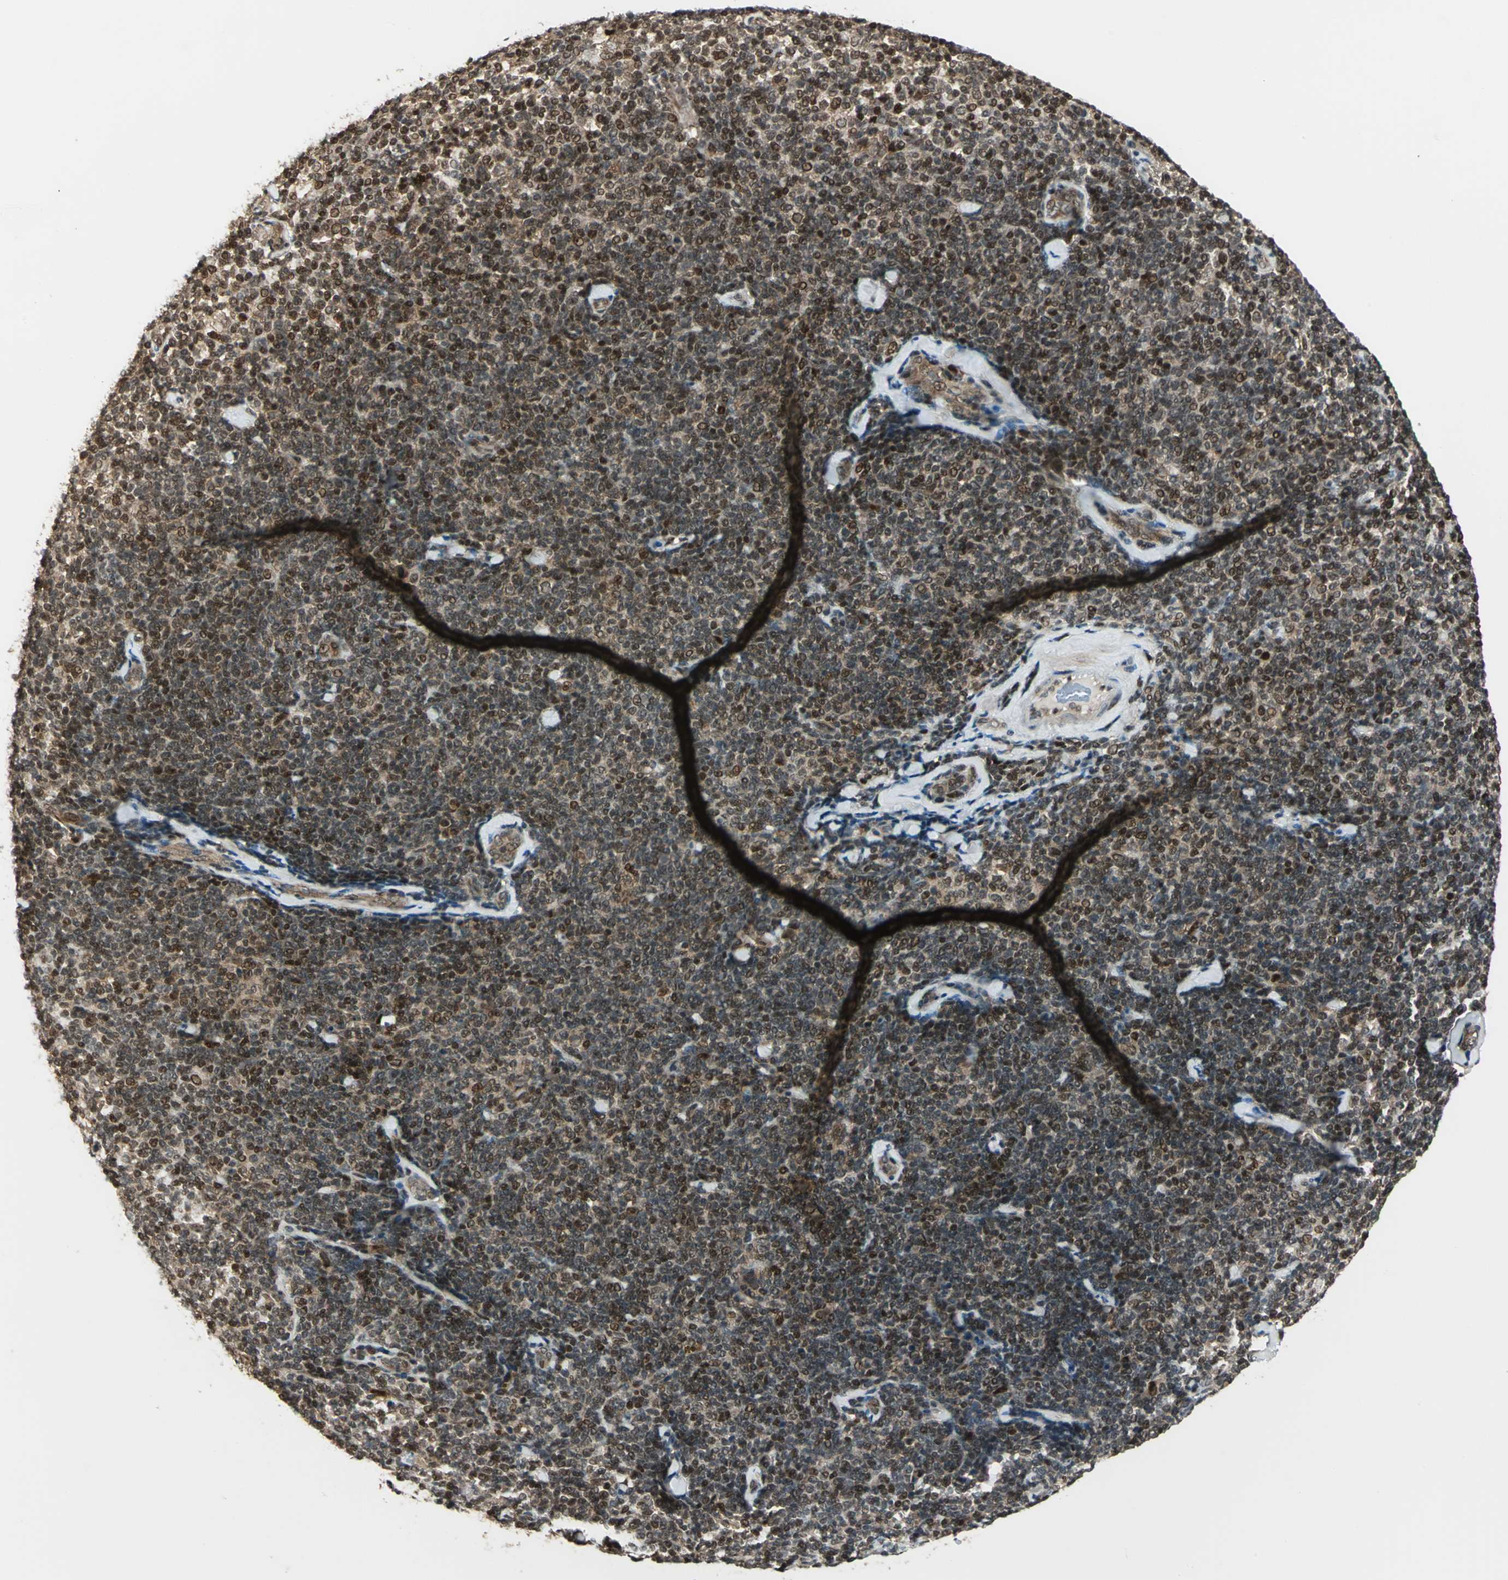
{"staining": {"intensity": "strong", "quantity": ">75%", "location": "cytoplasmic/membranous,nuclear"}, "tissue": "lymphoma", "cell_type": "Tumor cells", "image_type": "cancer", "snomed": [{"axis": "morphology", "description": "Malignant lymphoma, non-Hodgkin's type, Low grade"}, {"axis": "topography", "description": "Lymph node"}], "caption": "This micrograph displays IHC staining of human malignant lymphoma, non-Hodgkin's type (low-grade), with high strong cytoplasmic/membranous and nuclear expression in about >75% of tumor cells.", "gene": "PSMC3", "patient": {"sex": "female", "age": 56}}